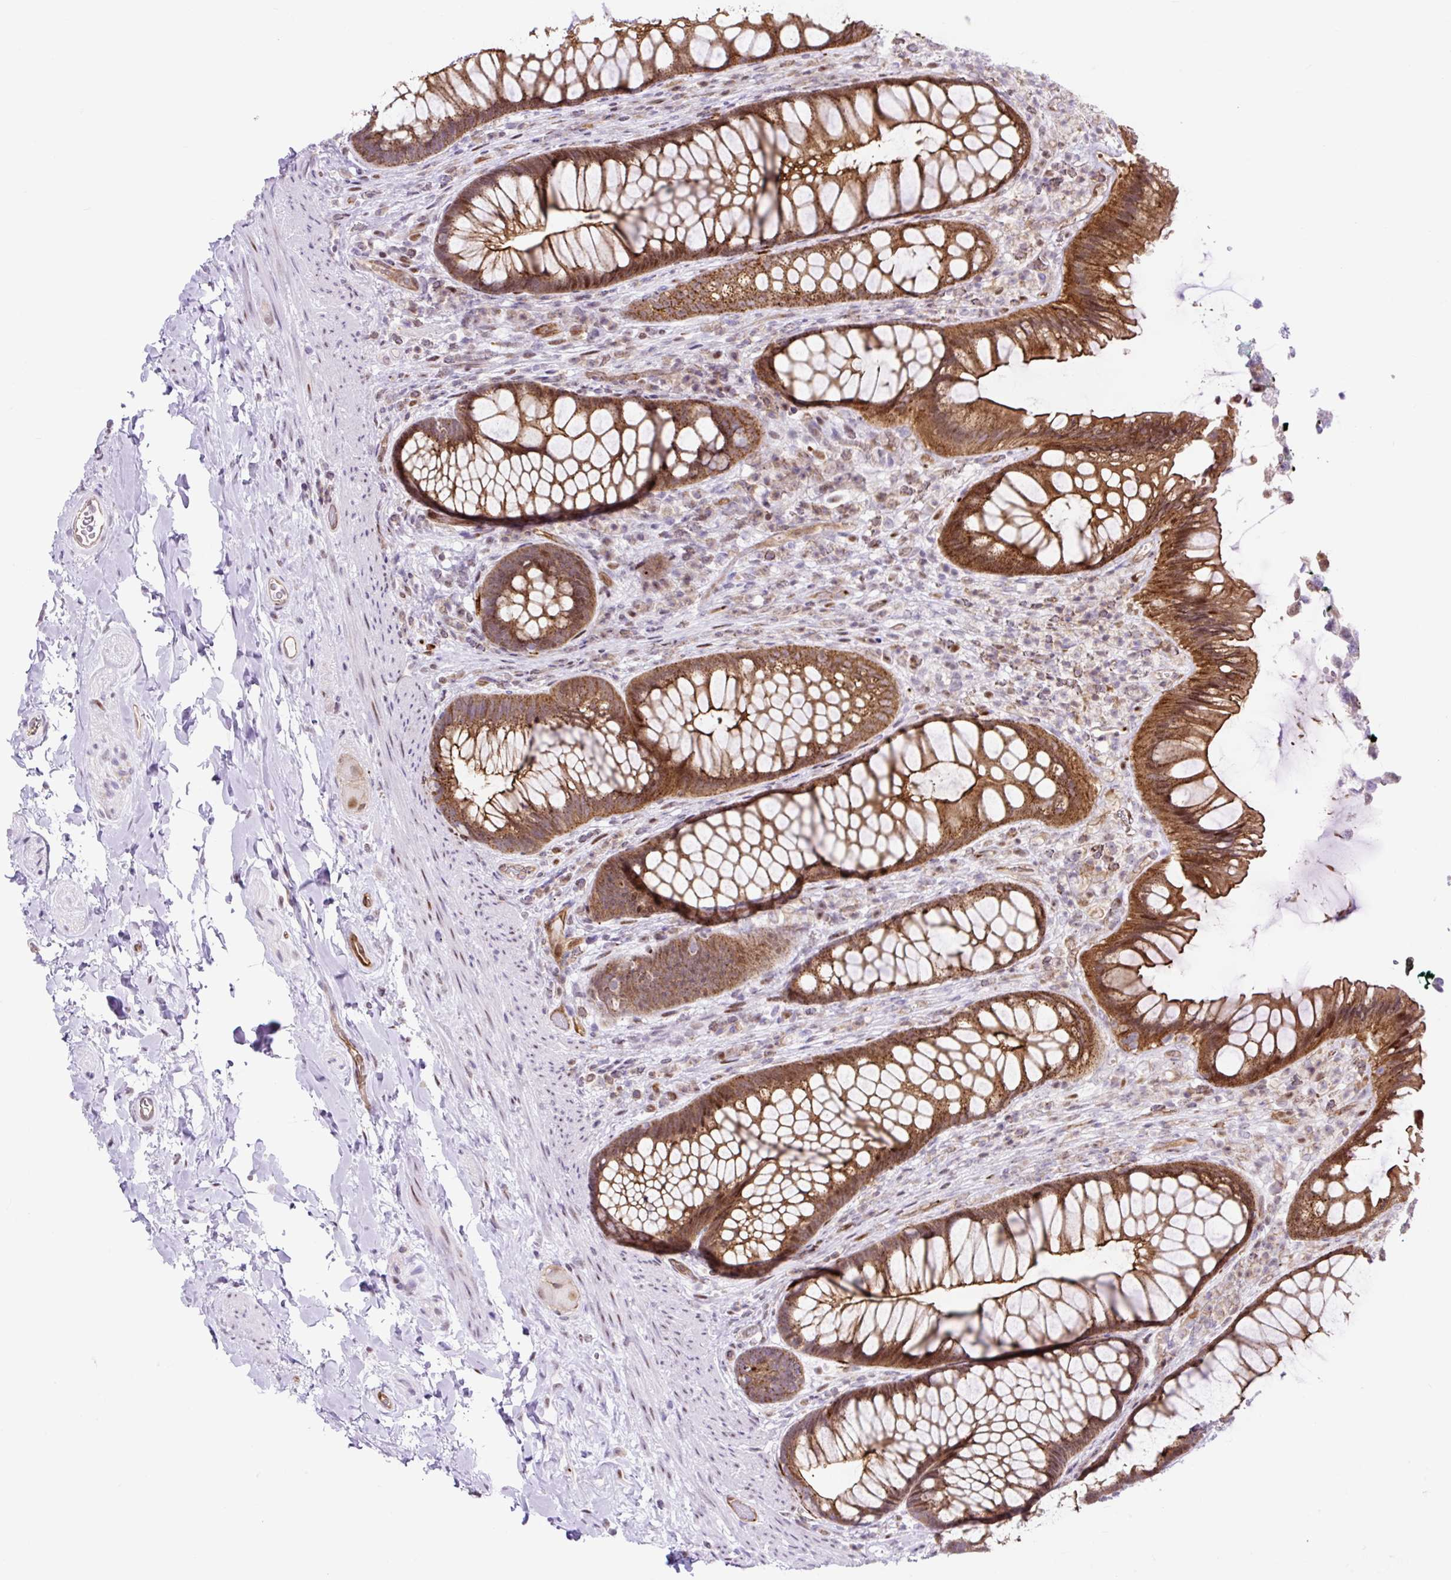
{"staining": {"intensity": "strong", "quantity": ">75%", "location": "cytoplasmic/membranous"}, "tissue": "rectum", "cell_type": "Glandular cells", "image_type": "normal", "snomed": [{"axis": "morphology", "description": "Normal tissue, NOS"}, {"axis": "topography", "description": "Rectum"}], "caption": "Immunohistochemical staining of unremarkable human rectum exhibits >75% levels of strong cytoplasmic/membranous protein staining in approximately >75% of glandular cells.", "gene": "HIP1R", "patient": {"sex": "male", "age": 53}}